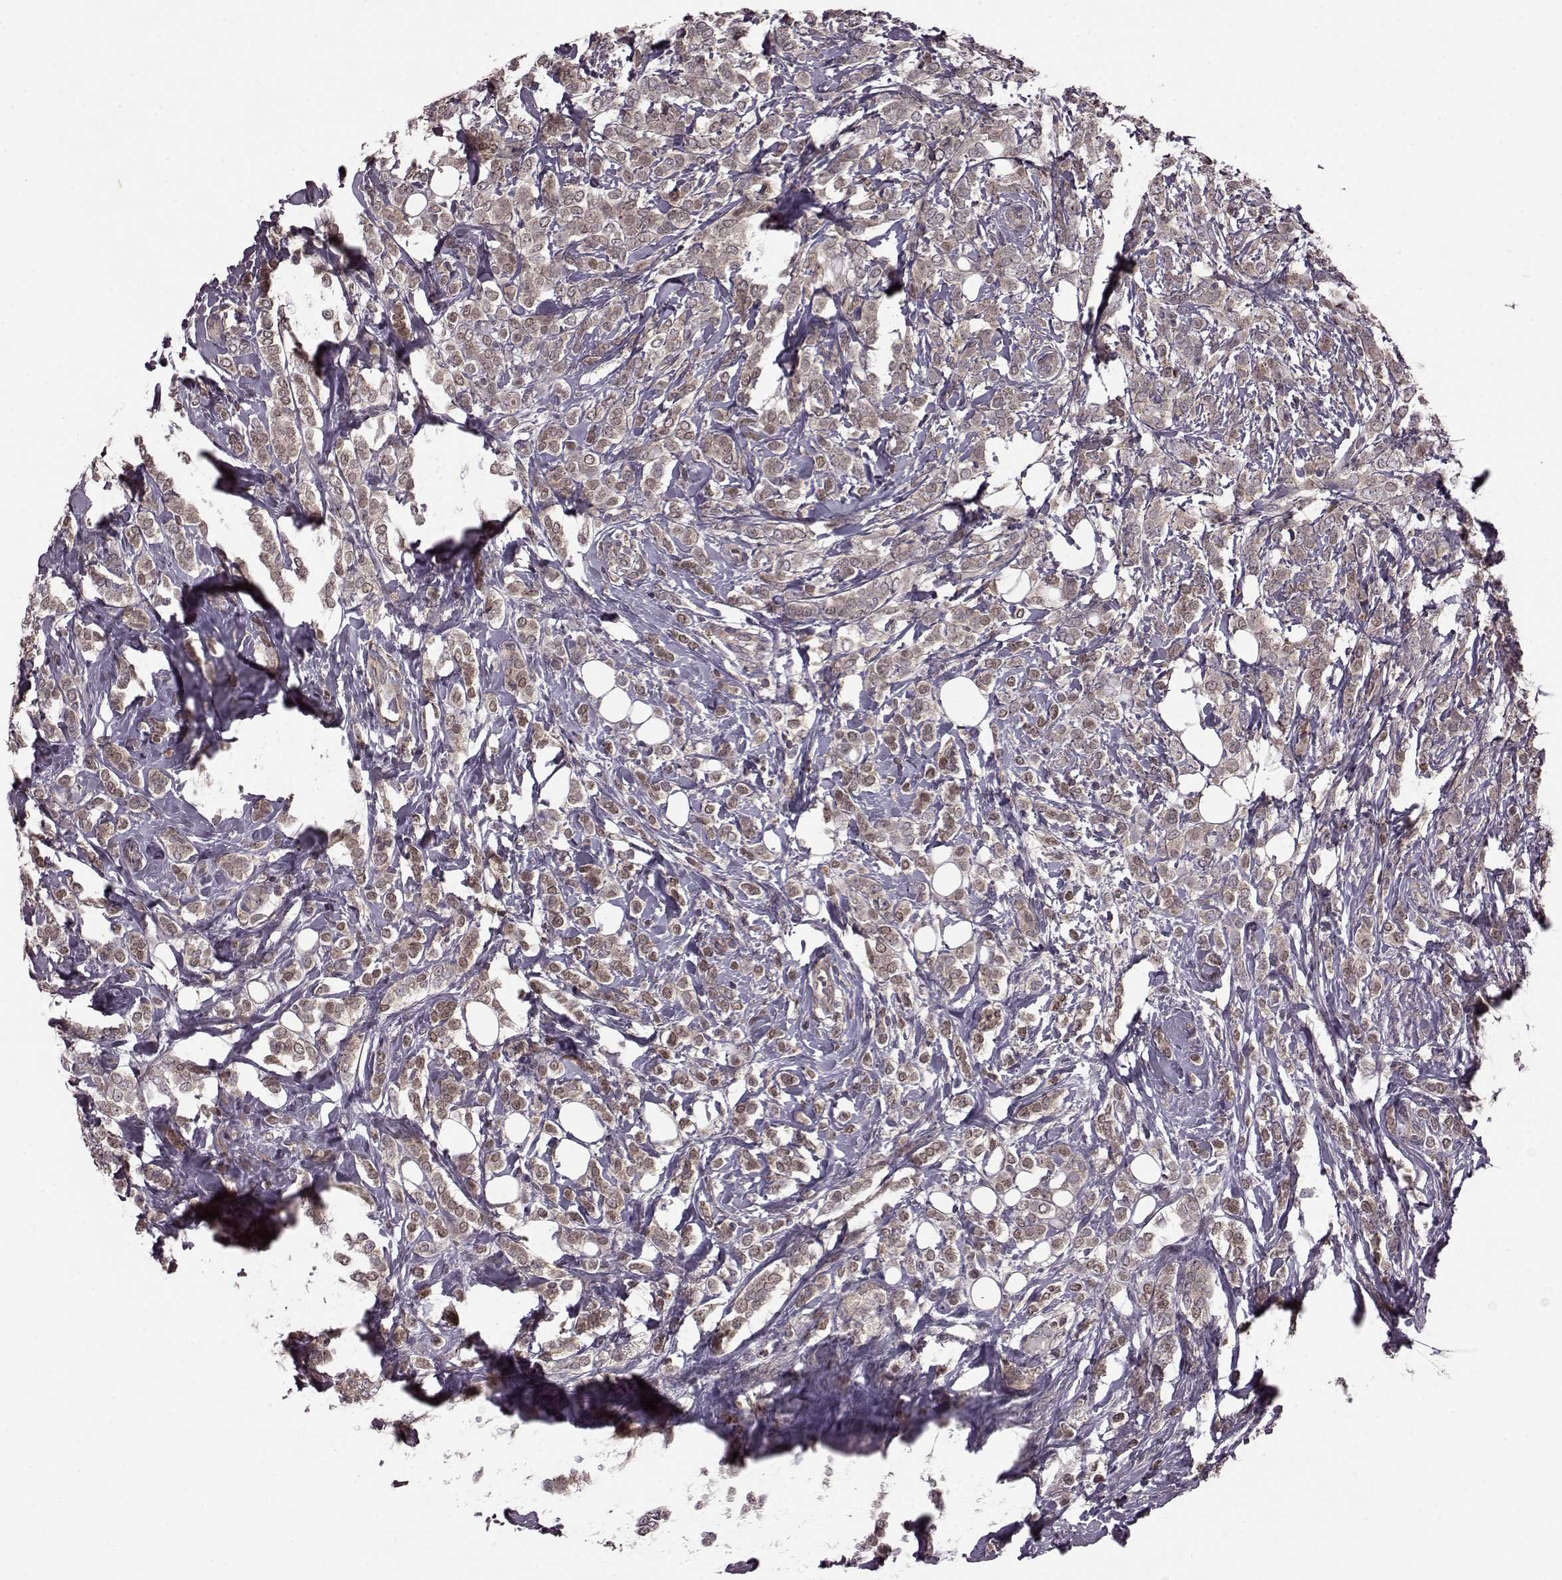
{"staining": {"intensity": "strong", "quantity": "25%-75%", "location": "cytoplasmic/membranous"}, "tissue": "breast cancer", "cell_type": "Tumor cells", "image_type": "cancer", "snomed": [{"axis": "morphology", "description": "Lobular carcinoma"}, {"axis": "topography", "description": "Breast"}], "caption": "A brown stain highlights strong cytoplasmic/membranous positivity of a protein in breast cancer (lobular carcinoma) tumor cells. The staining was performed using DAB (3,3'-diaminobenzidine) to visualize the protein expression in brown, while the nuclei were stained in blue with hematoxylin (Magnification: 20x).", "gene": "FNIP2", "patient": {"sex": "female", "age": 49}}